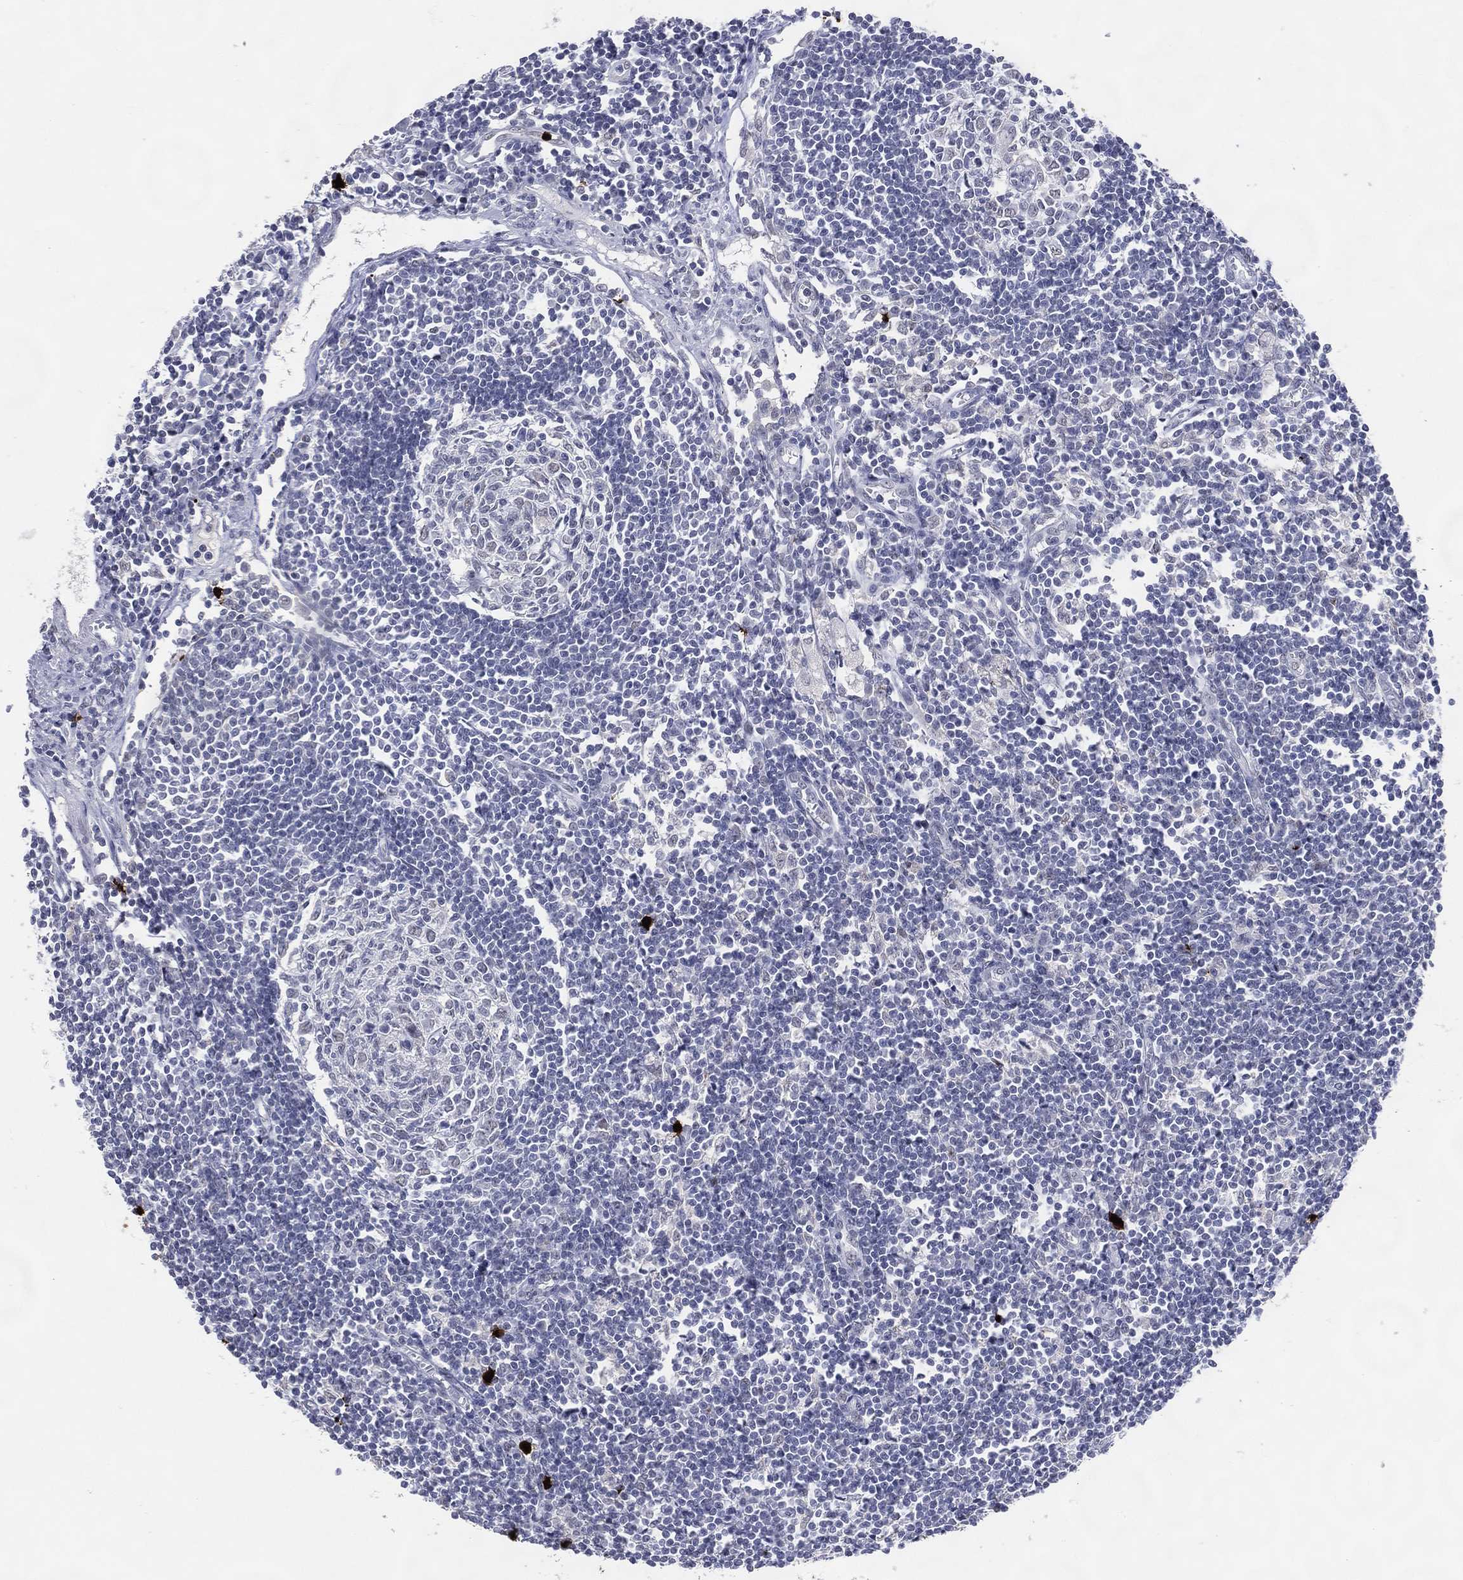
{"staining": {"intensity": "negative", "quantity": "none", "location": "none"}, "tissue": "lymph node", "cell_type": "Germinal center cells", "image_type": "normal", "snomed": [{"axis": "morphology", "description": "Normal tissue, NOS"}, {"axis": "morphology", "description": "Adenocarcinoma, NOS"}, {"axis": "topography", "description": "Lymph node"}, {"axis": "topography", "description": "Pancreas"}], "caption": "DAB (3,3'-diaminobenzidine) immunohistochemical staining of unremarkable human lymph node exhibits no significant expression in germinal center cells.", "gene": "CFAP58", "patient": {"sex": "female", "age": 58}}